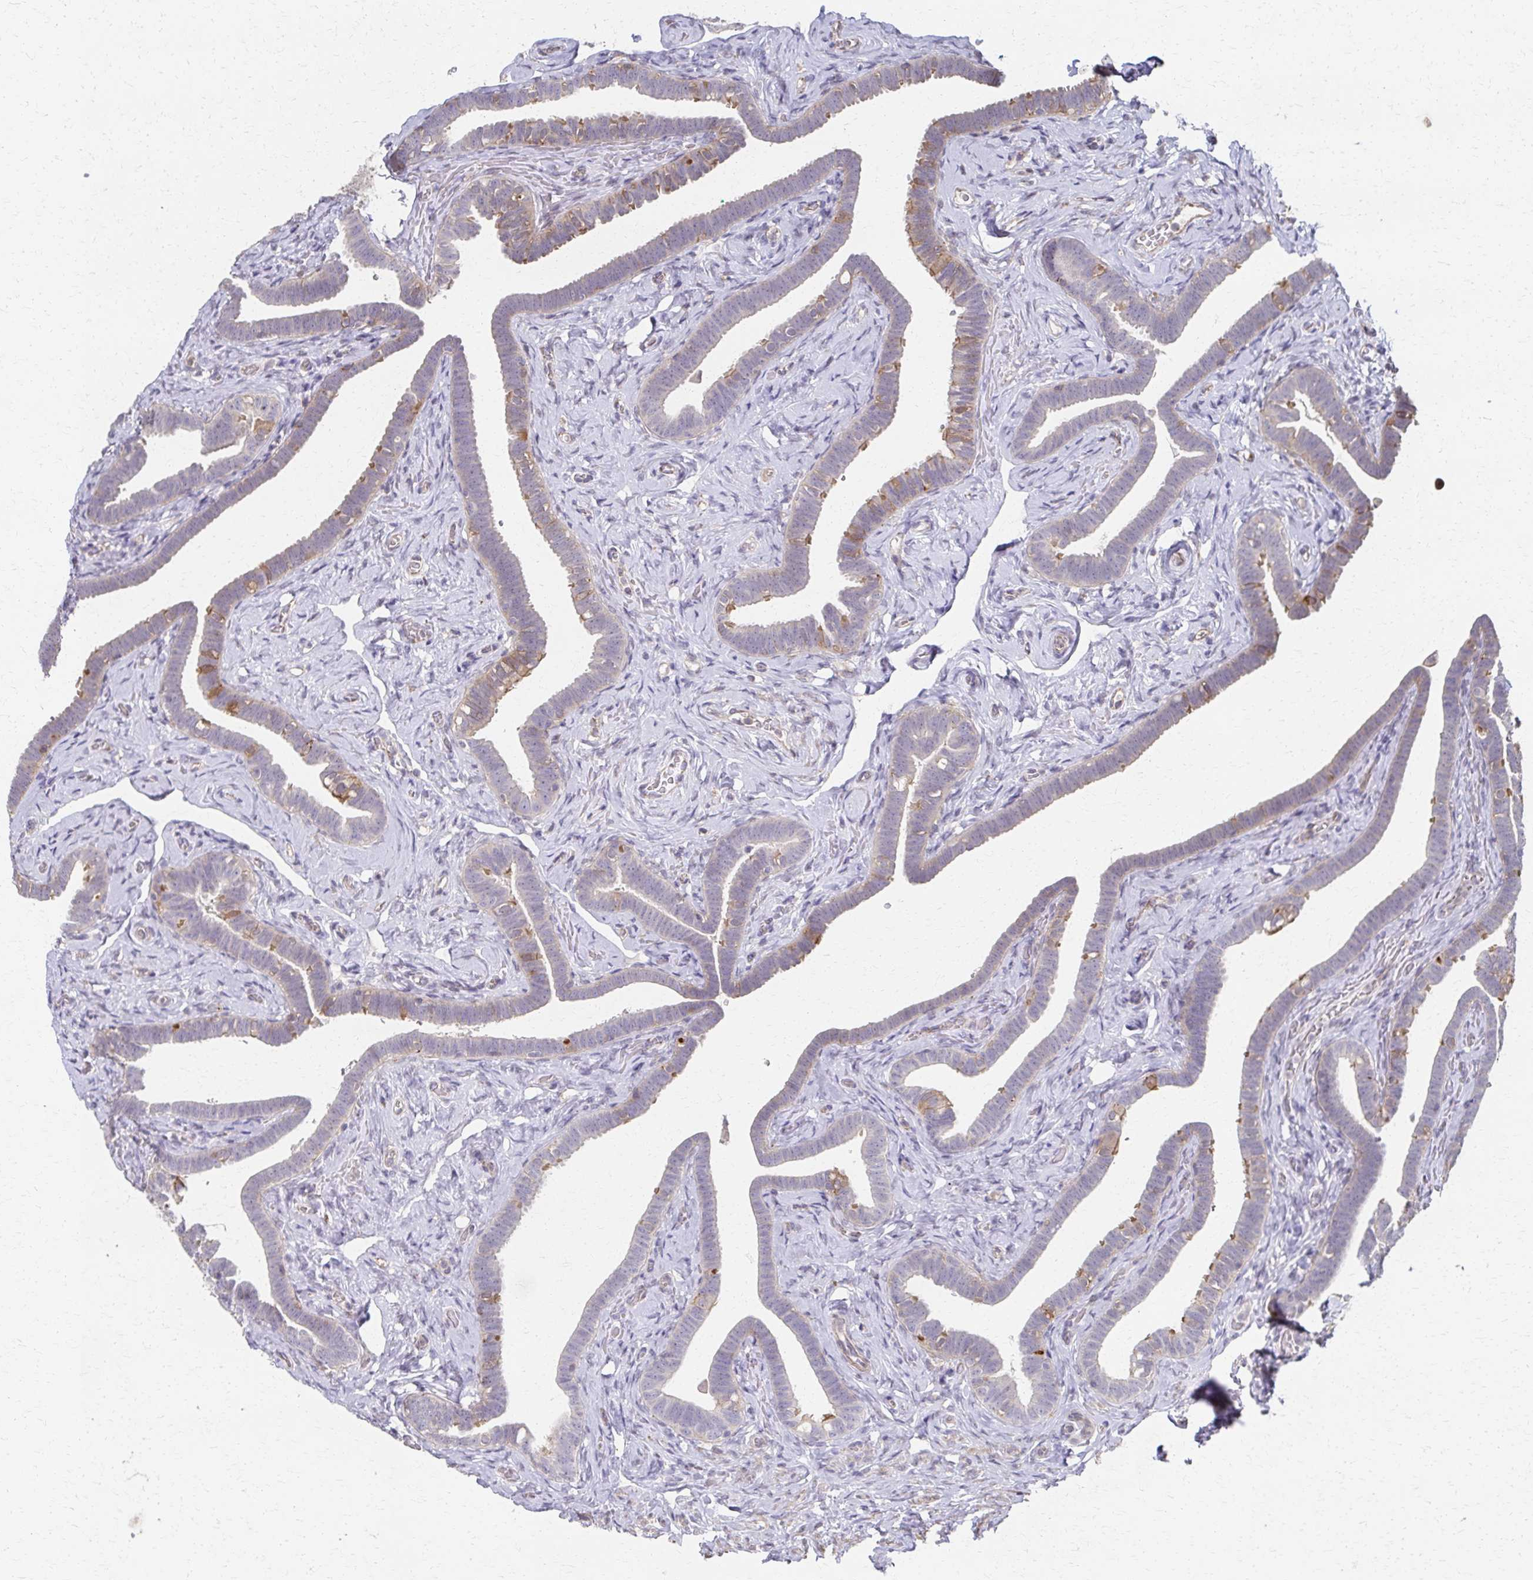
{"staining": {"intensity": "moderate", "quantity": "<25%", "location": "cytoplasmic/membranous"}, "tissue": "fallopian tube", "cell_type": "Glandular cells", "image_type": "normal", "snomed": [{"axis": "morphology", "description": "Normal tissue, NOS"}, {"axis": "topography", "description": "Fallopian tube"}], "caption": "A high-resolution image shows immunohistochemistry staining of unremarkable fallopian tube, which shows moderate cytoplasmic/membranous staining in approximately <25% of glandular cells. Using DAB (3,3'-diaminobenzidine) (brown) and hematoxylin (blue) stains, captured at high magnification using brightfield microscopy.", "gene": "EOLA1", "patient": {"sex": "female", "age": 69}}